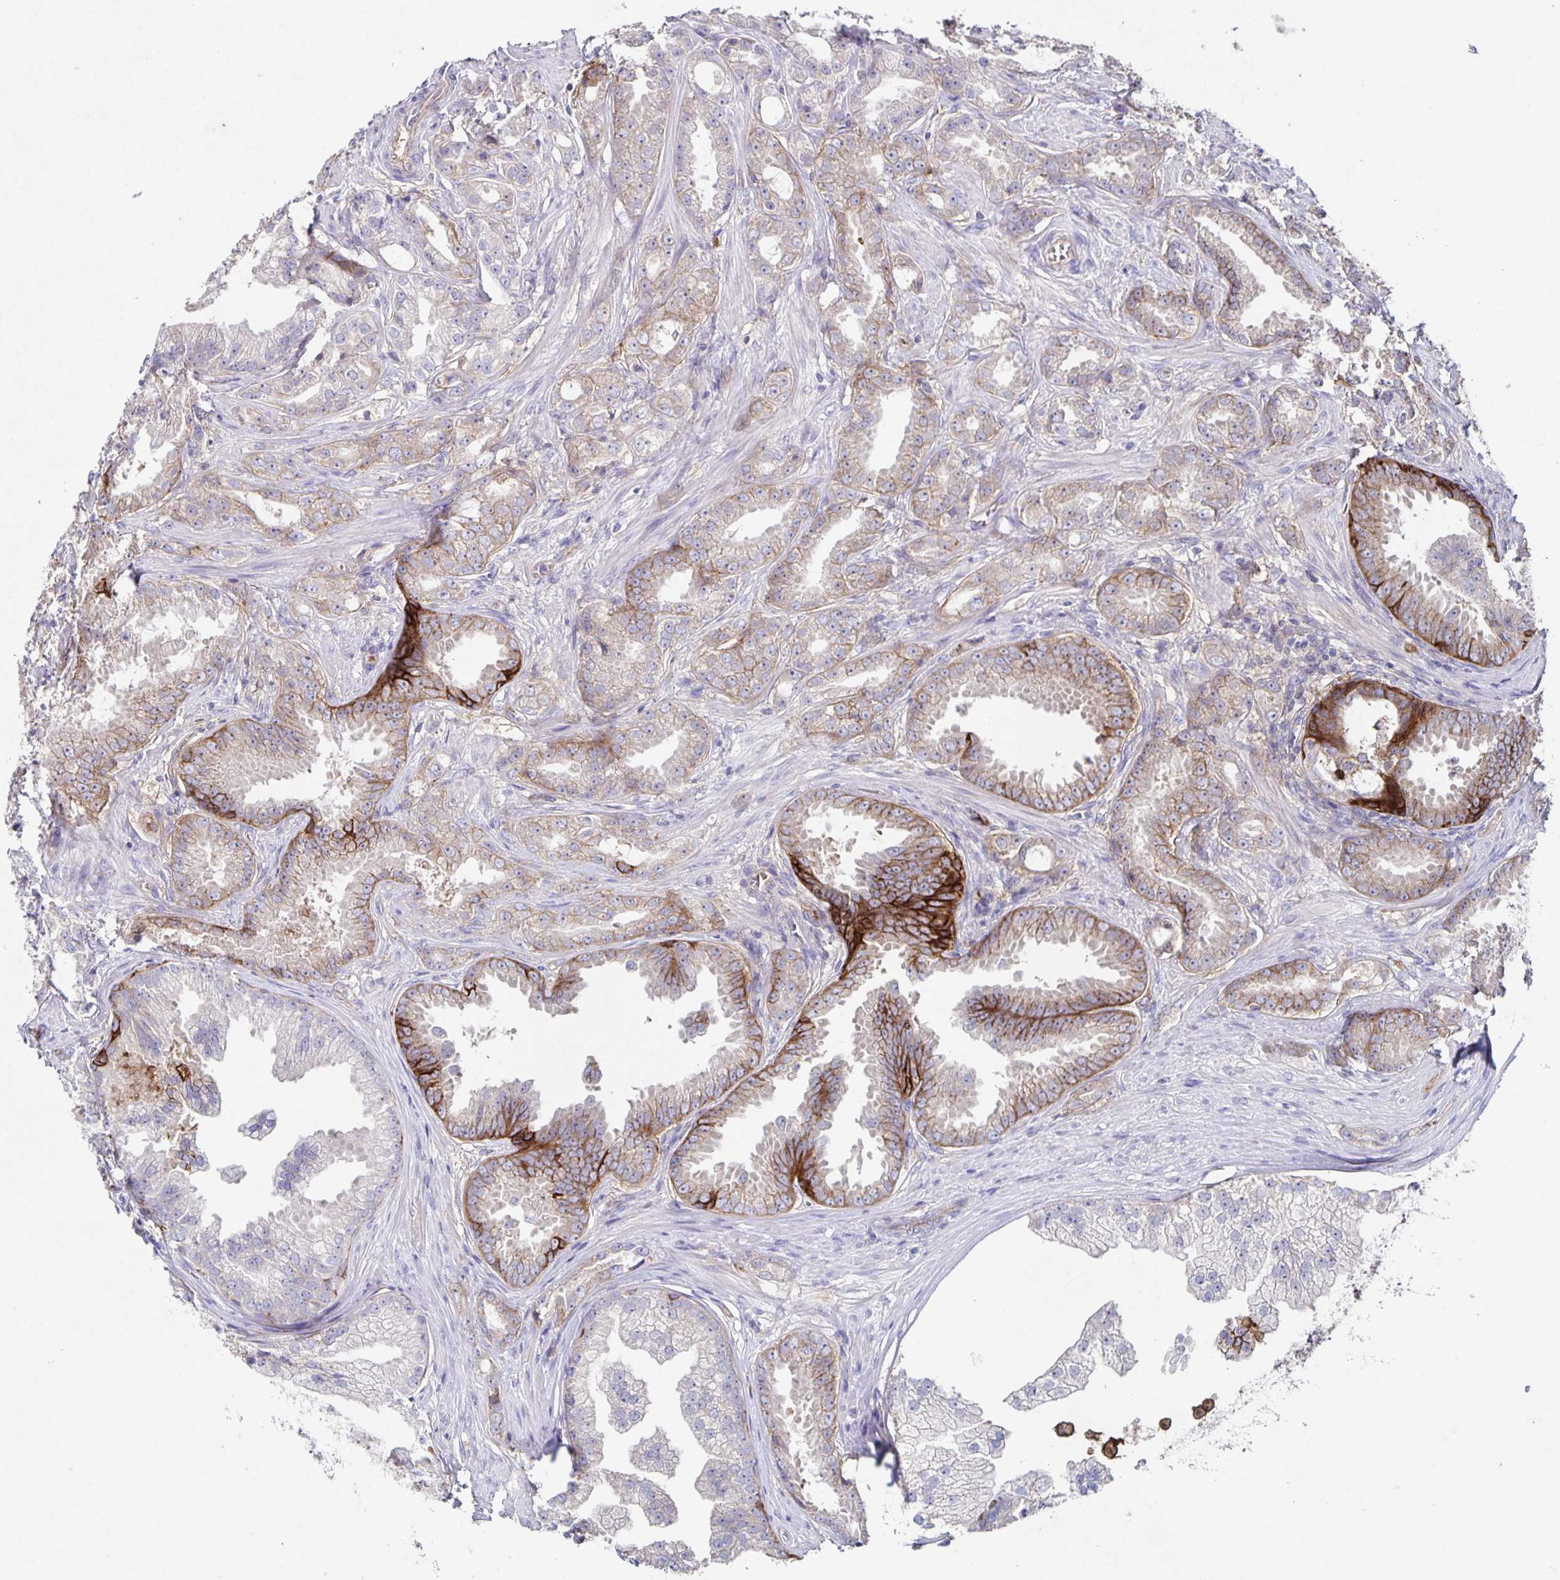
{"staining": {"intensity": "weak", "quantity": "<25%", "location": "cytoplasmic/membranous"}, "tissue": "prostate cancer", "cell_type": "Tumor cells", "image_type": "cancer", "snomed": [{"axis": "morphology", "description": "Adenocarcinoma, Low grade"}, {"axis": "topography", "description": "Prostate"}], "caption": "DAB immunohistochemical staining of human low-grade adenocarcinoma (prostate) displays no significant expression in tumor cells. The staining is performed using DAB (3,3'-diaminobenzidine) brown chromogen with nuclei counter-stained in using hematoxylin.", "gene": "ITGA2", "patient": {"sex": "male", "age": 65}}